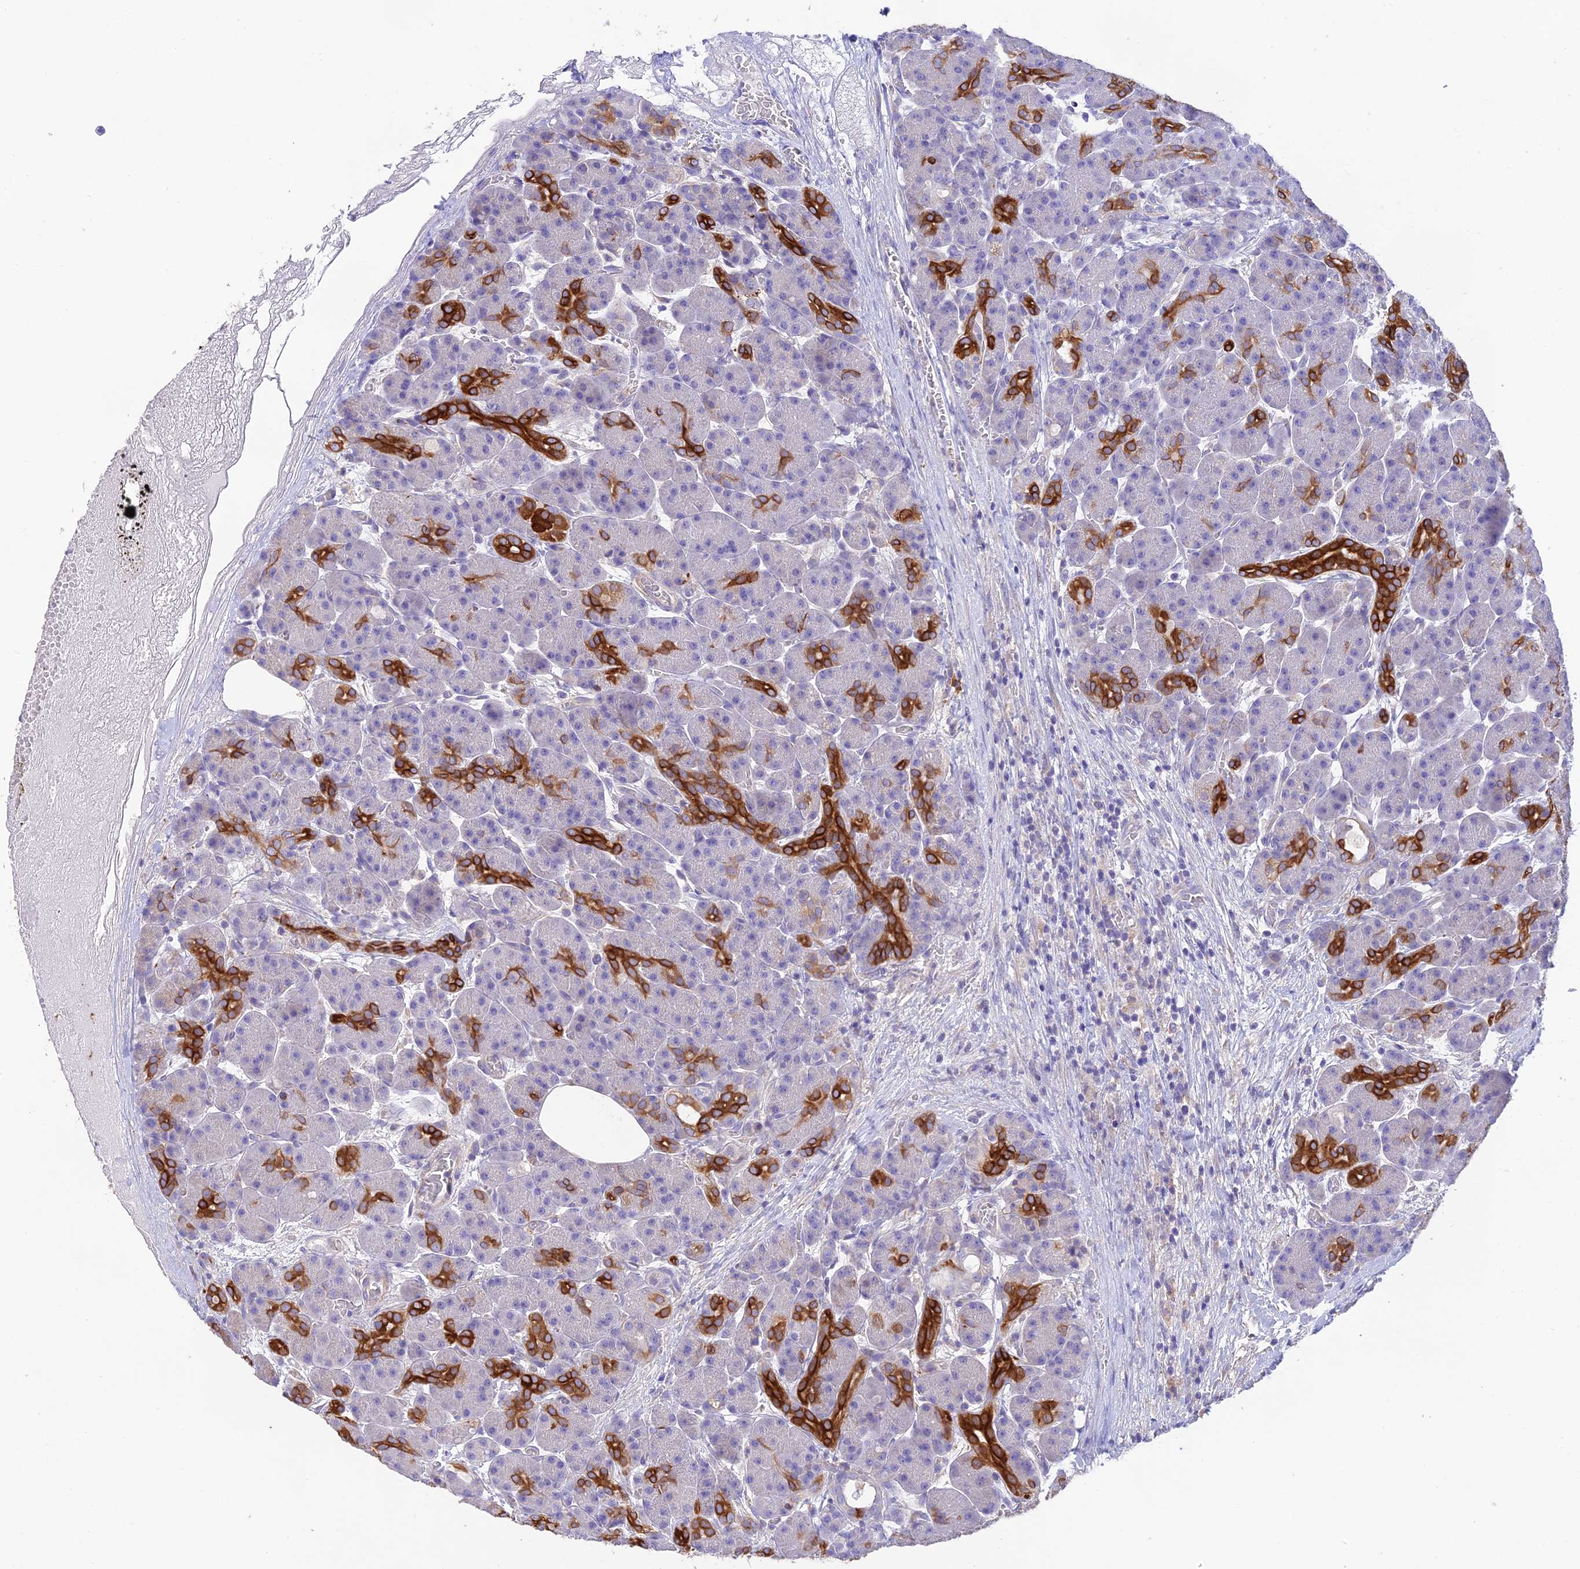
{"staining": {"intensity": "strong", "quantity": "<25%", "location": "cytoplasmic/membranous"}, "tissue": "pancreas", "cell_type": "Exocrine glandular cells", "image_type": "normal", "snomed": [{"axis": "morphology", "description": "Normal tissue, NOS"}, {"axis": "topography", "description": "Pancreas"}], "caption": "The immunohistochemical stain labels strong cytoplasmic/membranous positivity in exocrine glandular cells of benign pancreas. (Stains: DAB (3,3'-diaminobenzidine) in brown, nuclei in blue, Microscopy: brightfield microscopy at high magnification).", "gene": "HSD17B2", "patient": {"sex": "male", "age": 63}}